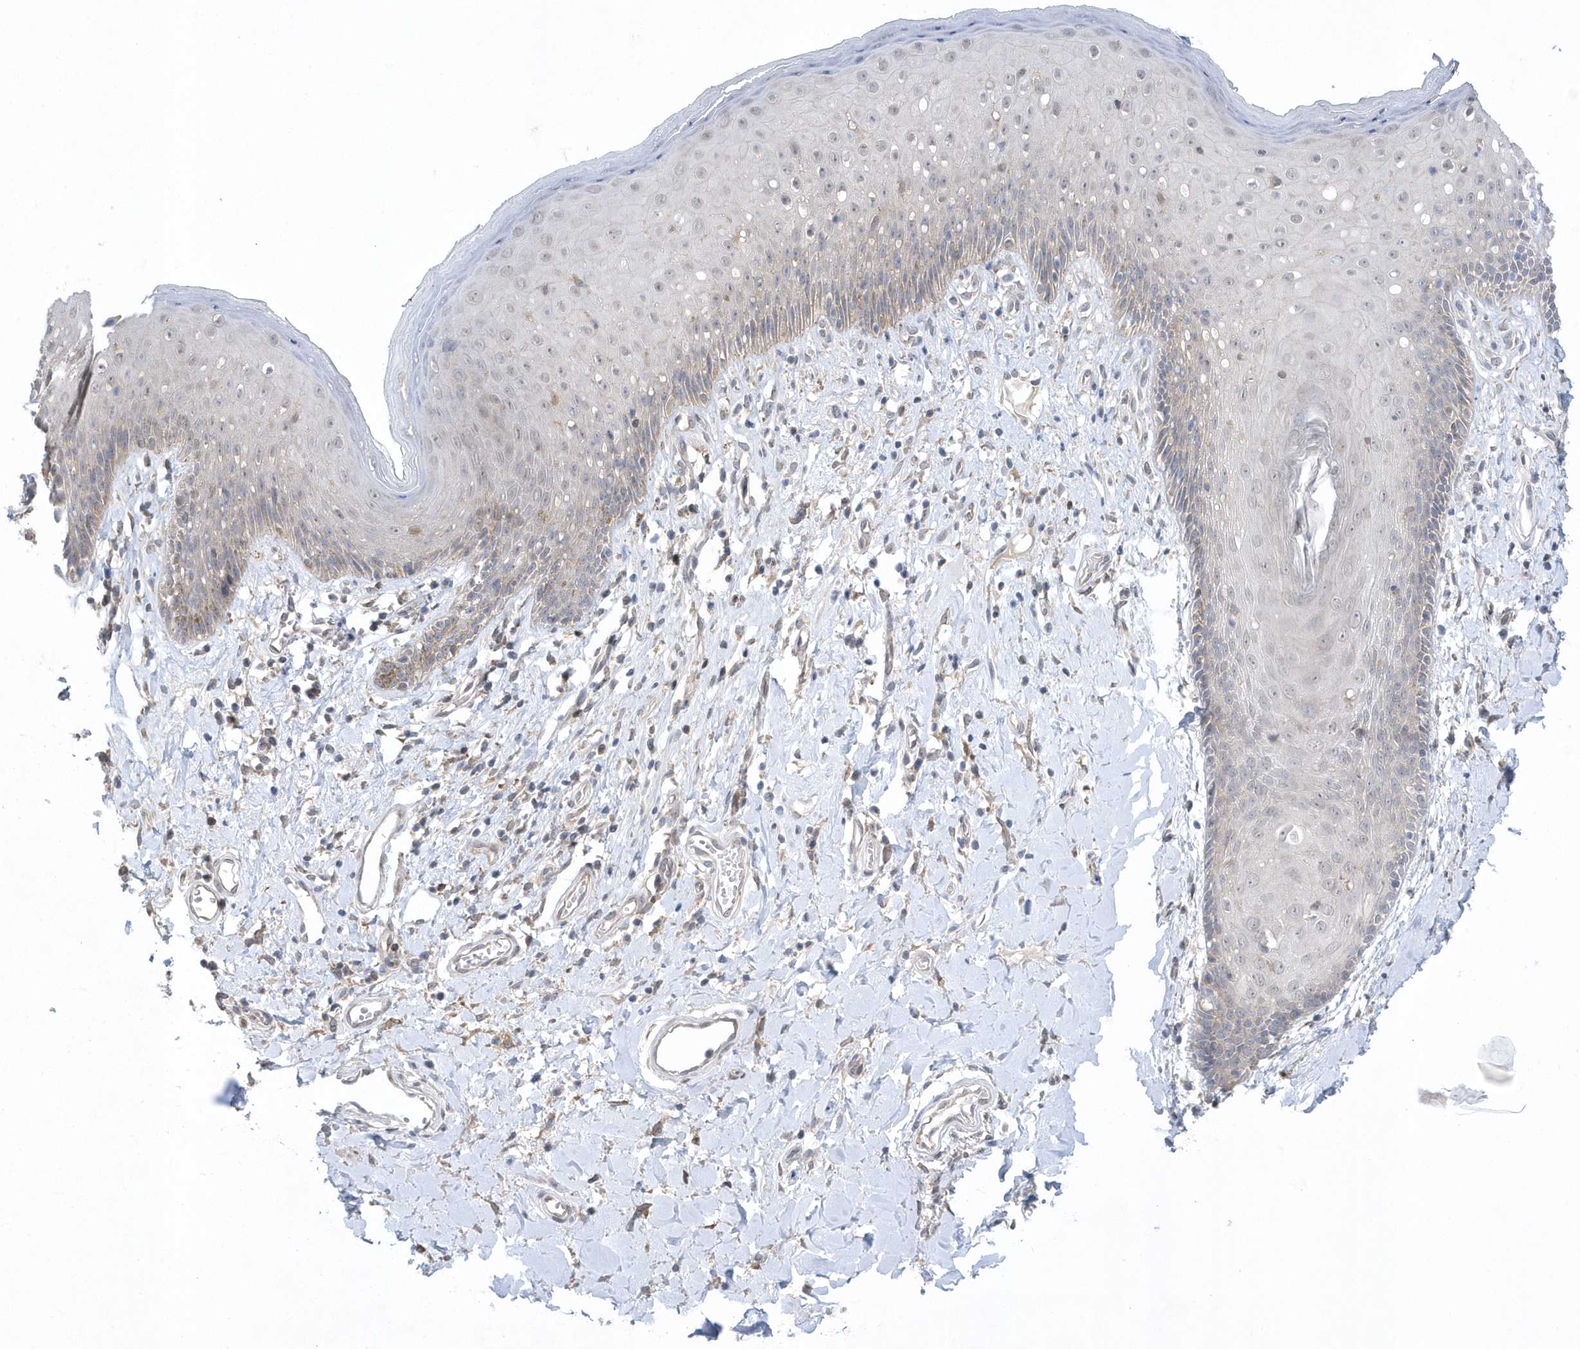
{"staining": {"intensity": "weak", "quantity": "<25%", "location": "cytoplasmic/membranous"}, "tissue": "skin", "cell_type": "Epidermal cells", "image_type": "normal", "snomed": [{"axis": "morphology", "description": "Normal tissue, NOS"}, {"axis": "morphology", "description": "Squamous cell carcinoma, NOS"}, {"axis": "topography", "description": "Vulva"}], "caption": "This histopathology image is of normal skin stained with immunohistochemistry to label a protein in brown with the nuclei are counter-stained blue. There is no staining in epidermal cells.", "gene": "ZC3H12D", "patient": {"sex": "female", "age": 85}}